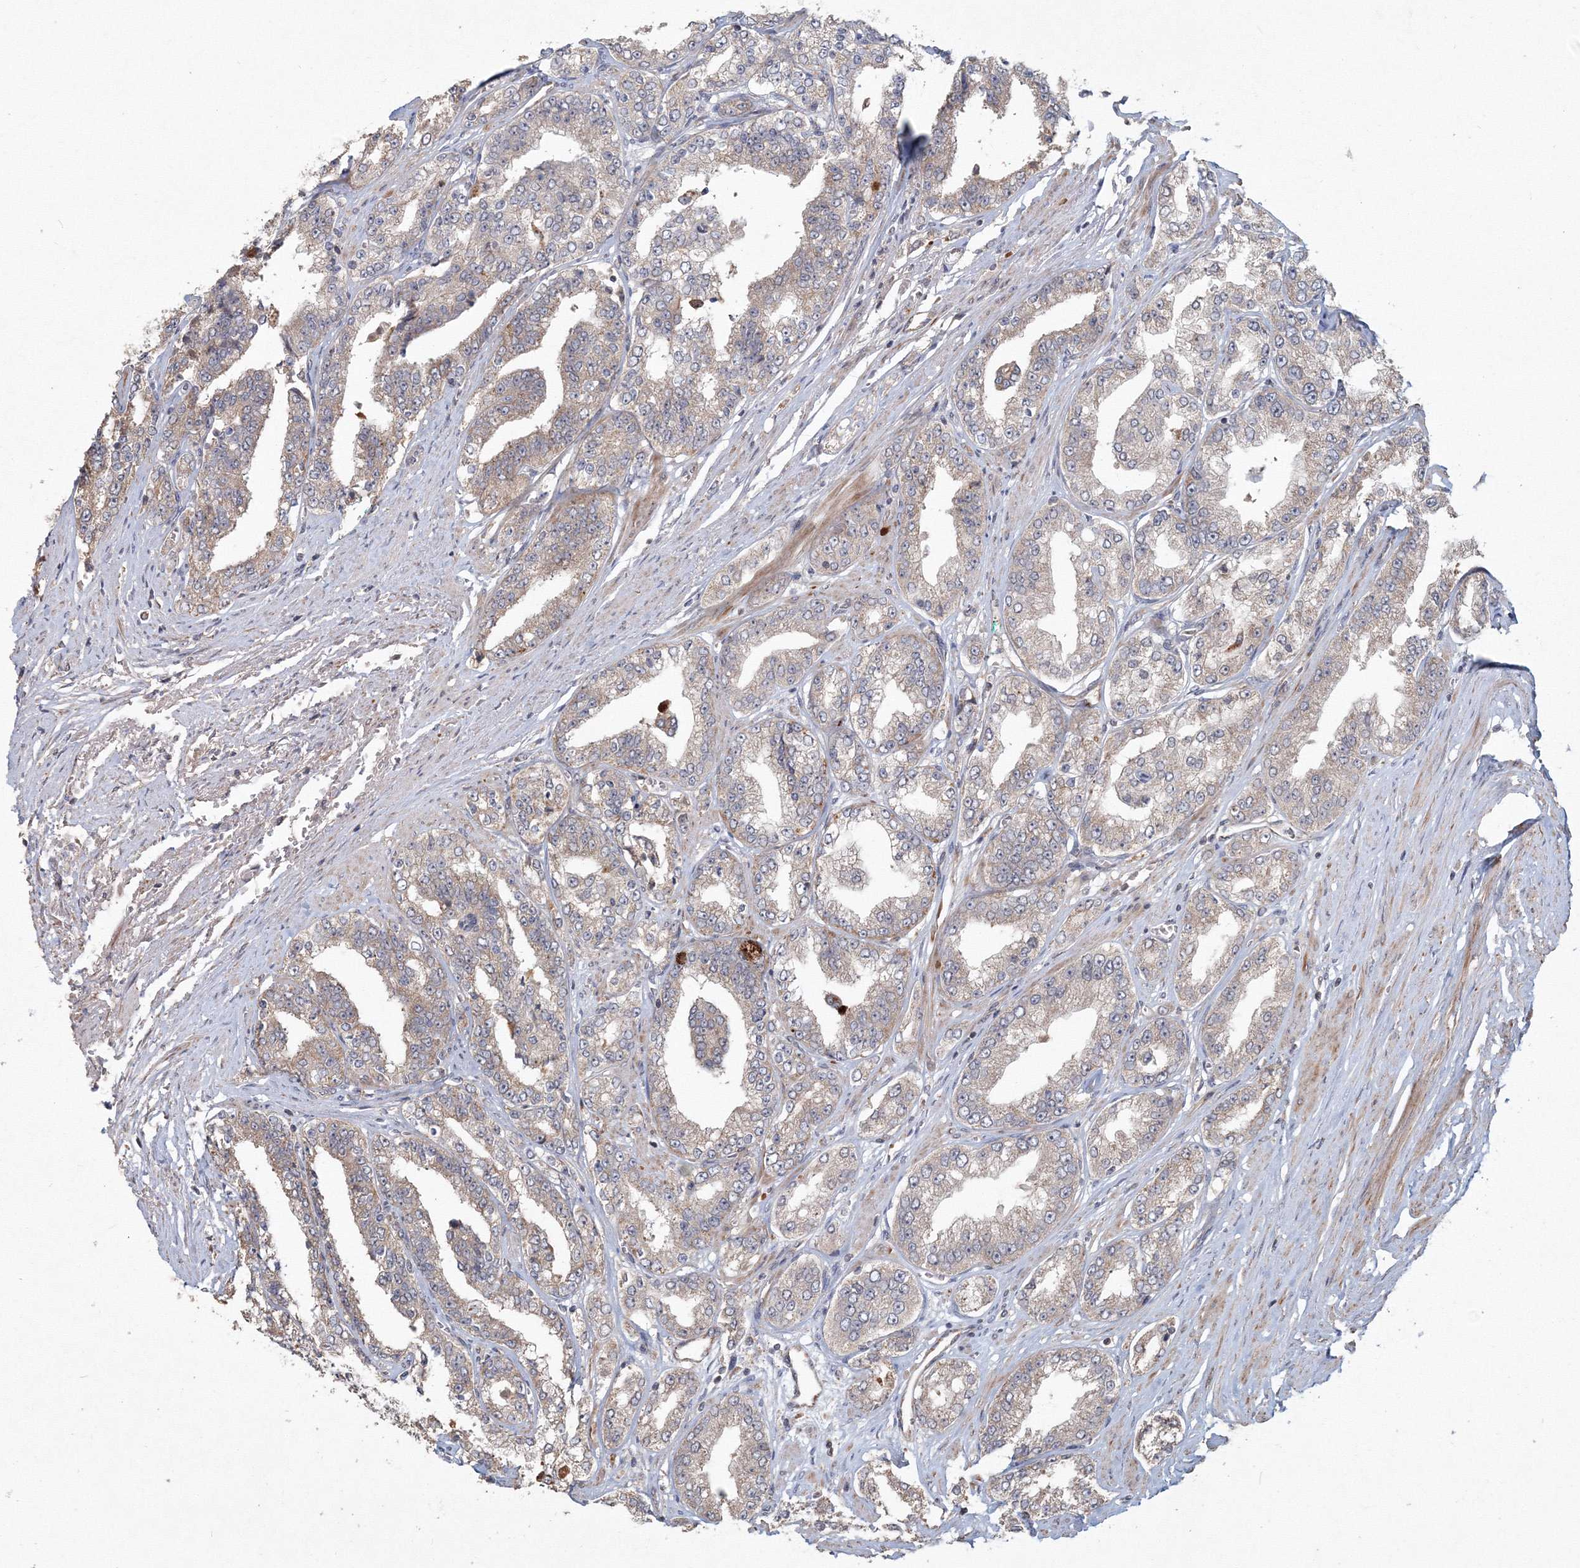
{"staining": {"intensity": "weak", "quantity": "25%-75%", "location": "cytoplasmic/membranous"}, "tissue": "prostate cancer", "cell_type": "Tumor cells", "image_type": "cancer", "snomed": [{"axis": "morphology", "description": "Adenocarcinoma, High grade"}, {"axis": "topography", "description": "Prostate"}], "caption": "High-power microscopy captured an immunohistochemistry (IHC) photomicrograph of prostate cancer, revealing weak cytoplasmic/membranous positivity in about 25%-75% of tumor cells.", "gene": "ANAPC16", "patient": {"sex": "male", "age": 71}}